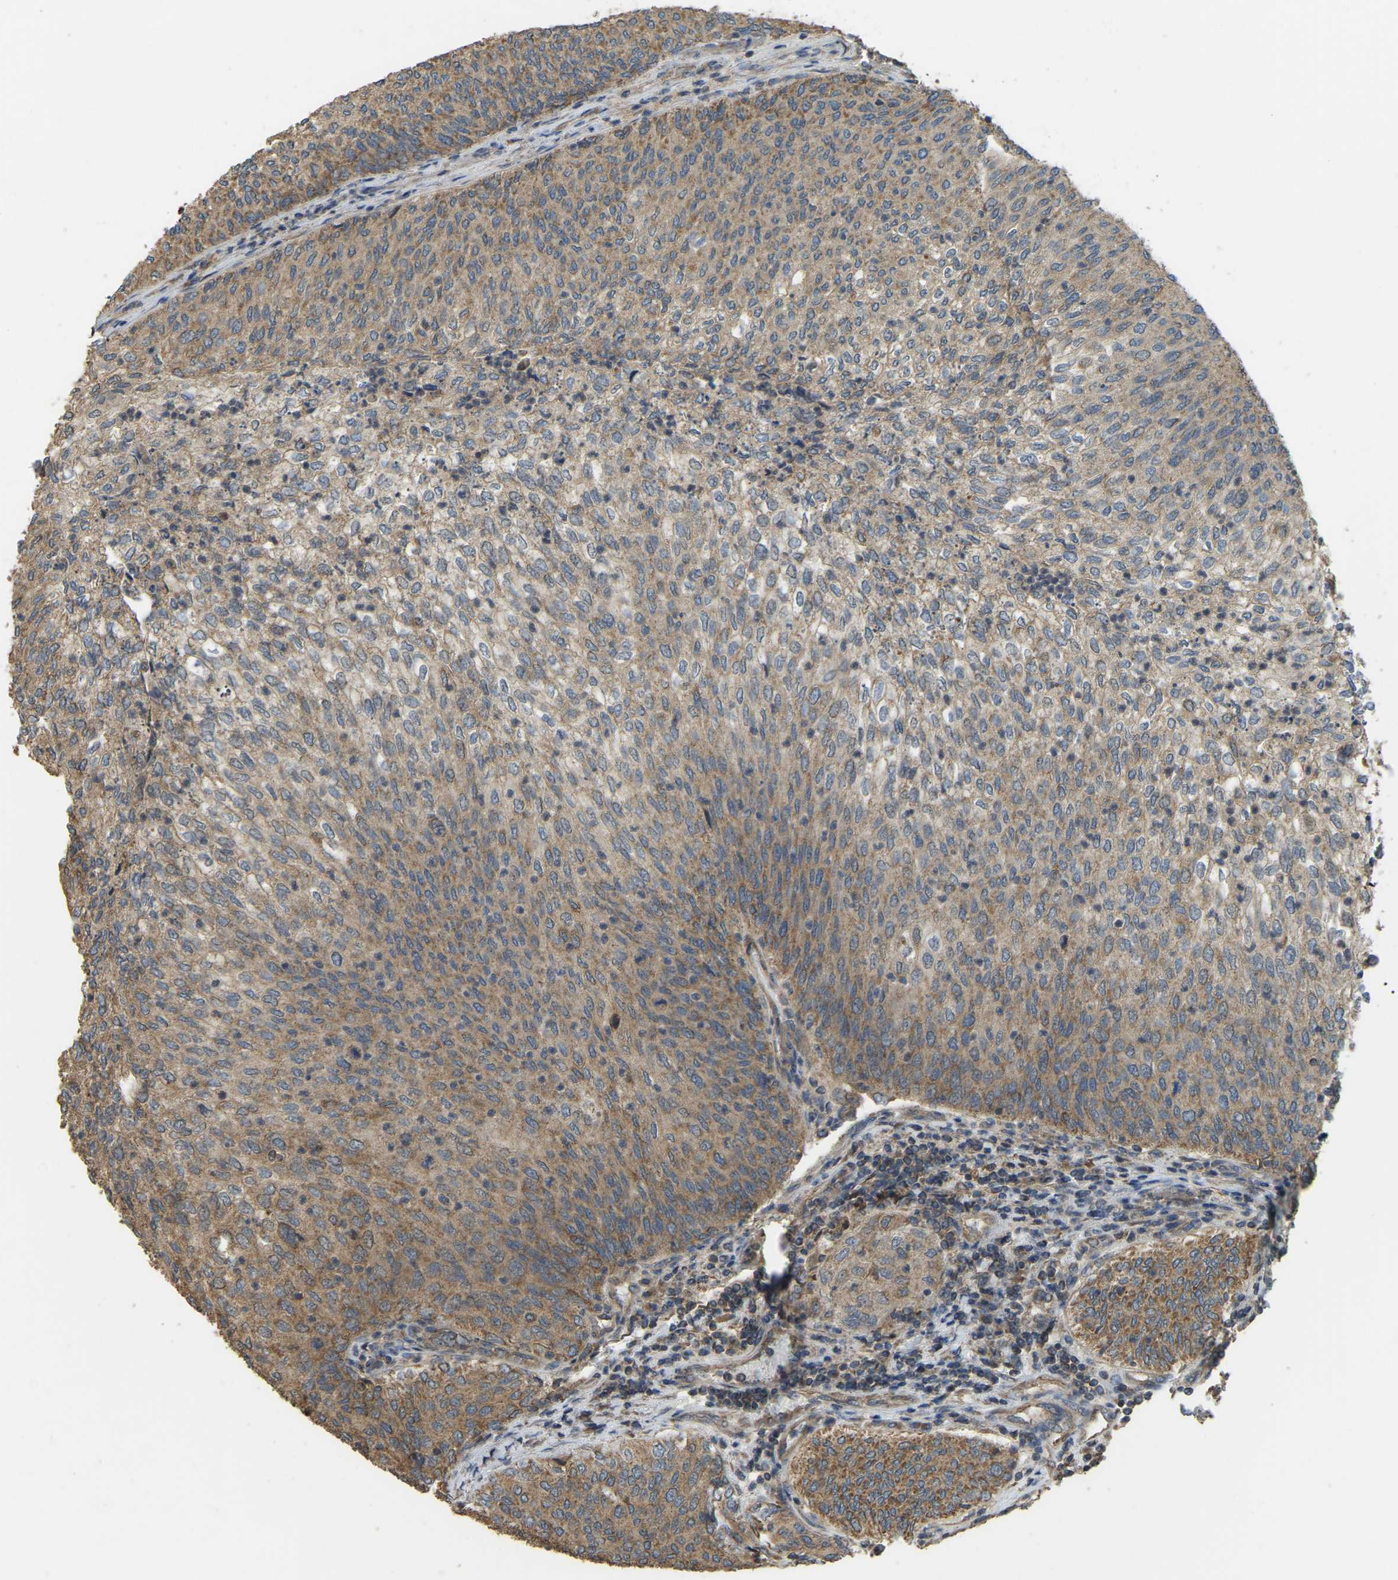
{"staining": {"intensity": "moderate", "quantity": ">75%", "location": "cytoplasmic/membranous"}, "tissue": "urothelial cancer", "cell_type": "Tumor cells", "image_type": "cancer", "snomed": [{"axis": "morphology", "description": "Urothelial carcinoma, Low grade"}, {"axis": "topography", "description": "Urinary bladder"}], "caption": "Protein staining displays moderate cytoplasmic/membranous expression in approximately >75% of tumor cells in low-grade urothelial carcinoma.", "gene": "GNG2", "patient": {"sex": "female", "age": 79}}